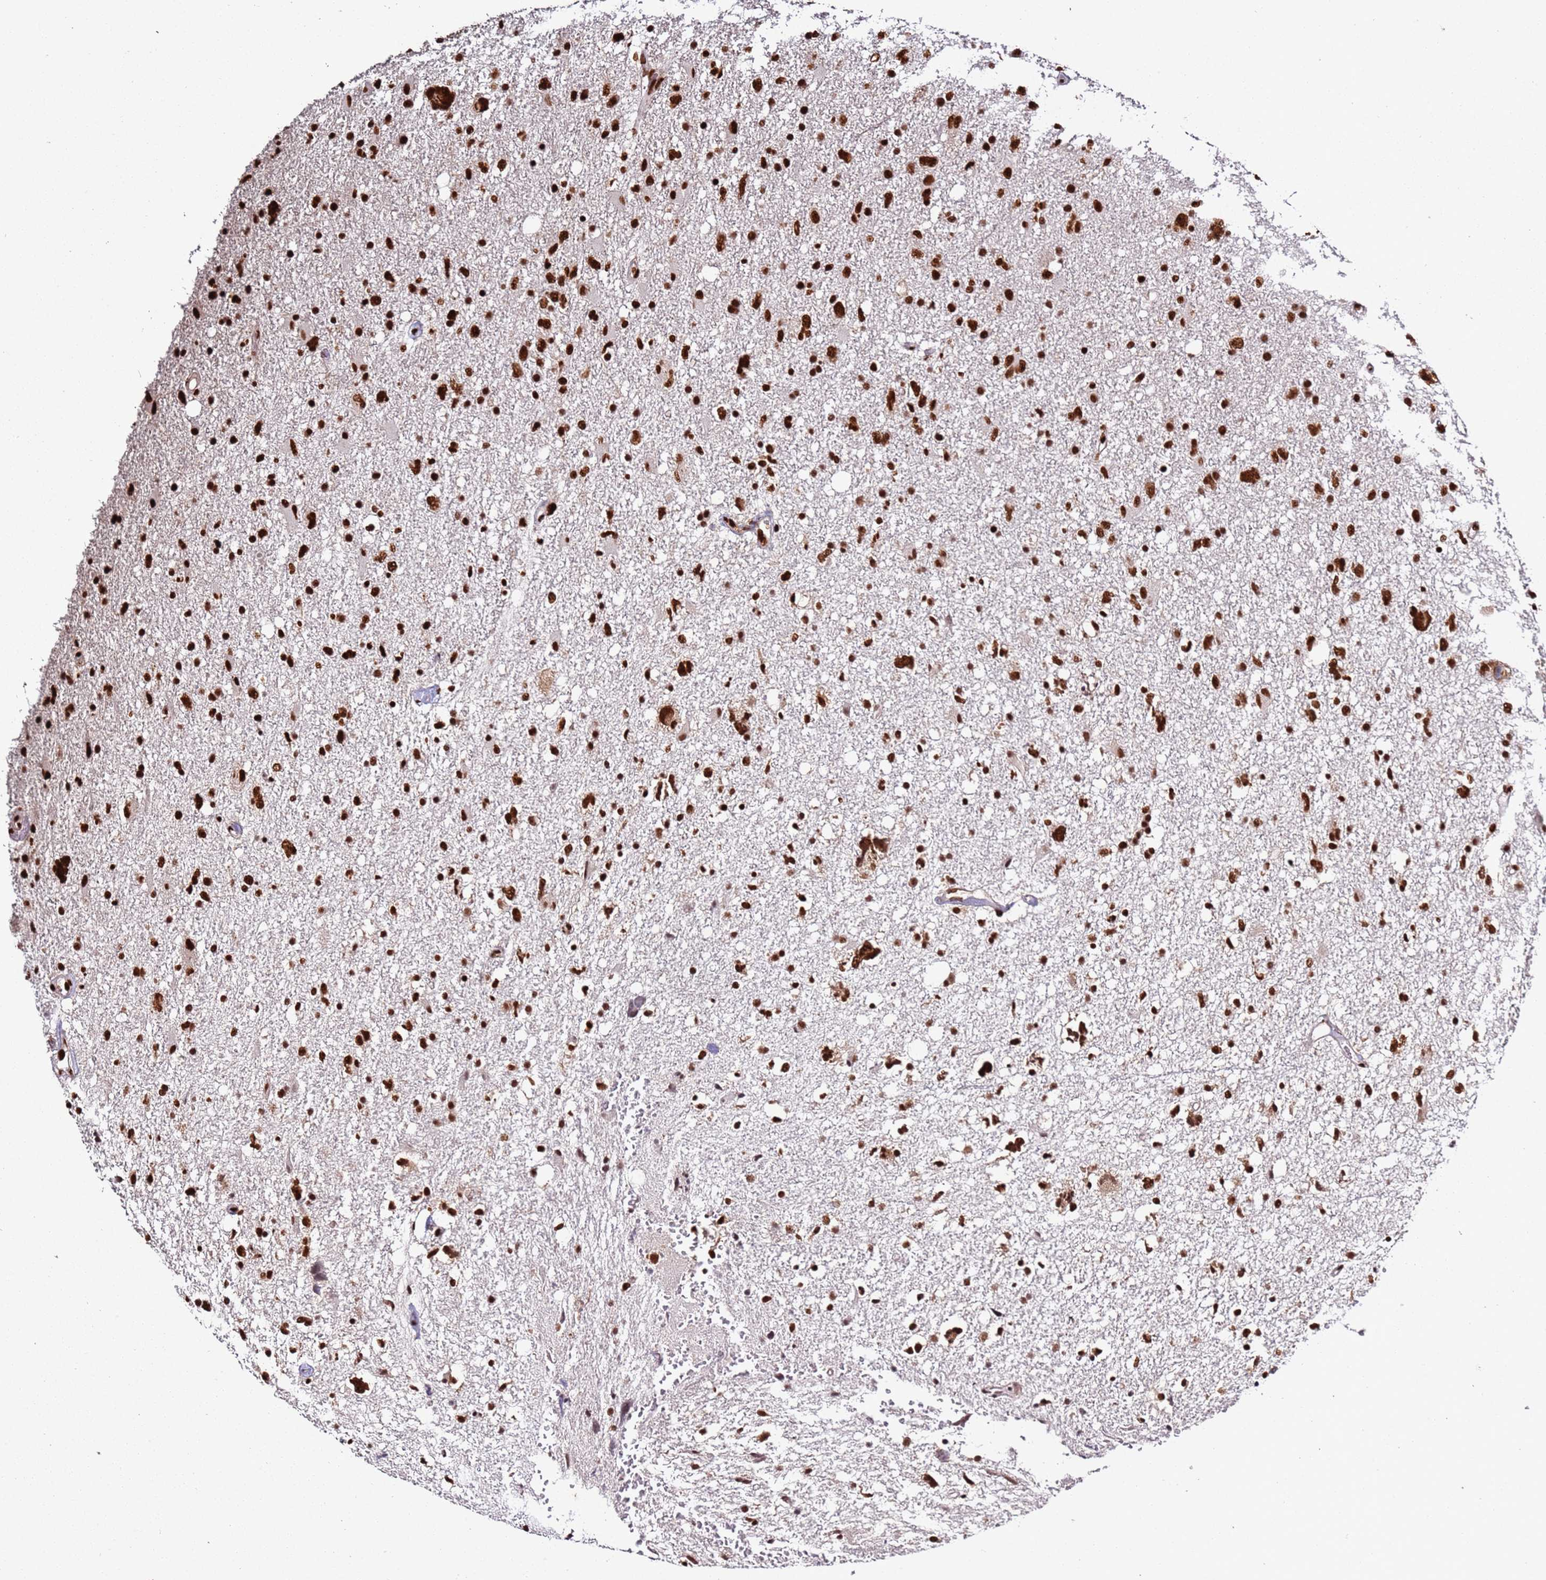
{"staining": {"intensity": "strong", "quantity": ">75%", "location": "nuclear"}, "tissue": "glioma", "cell_type": "Tumor cells", "image_type": "cancer", "snomed": [{"axis": "morphology", "description": "Glioma, malignant, High grade"}, {"axis": "topography", "description": "Brain"}], "caption": "Tumor cells demonstrate strong nuclear expression in approximately >75% of cells in malignant high-grade glioma. (DAB (3,3'-diaminobenzidine) IHC with brightfield microscopy, high magnification).", "gene": "C6orf226", "patient": {"sex": "male", "age": 61}}